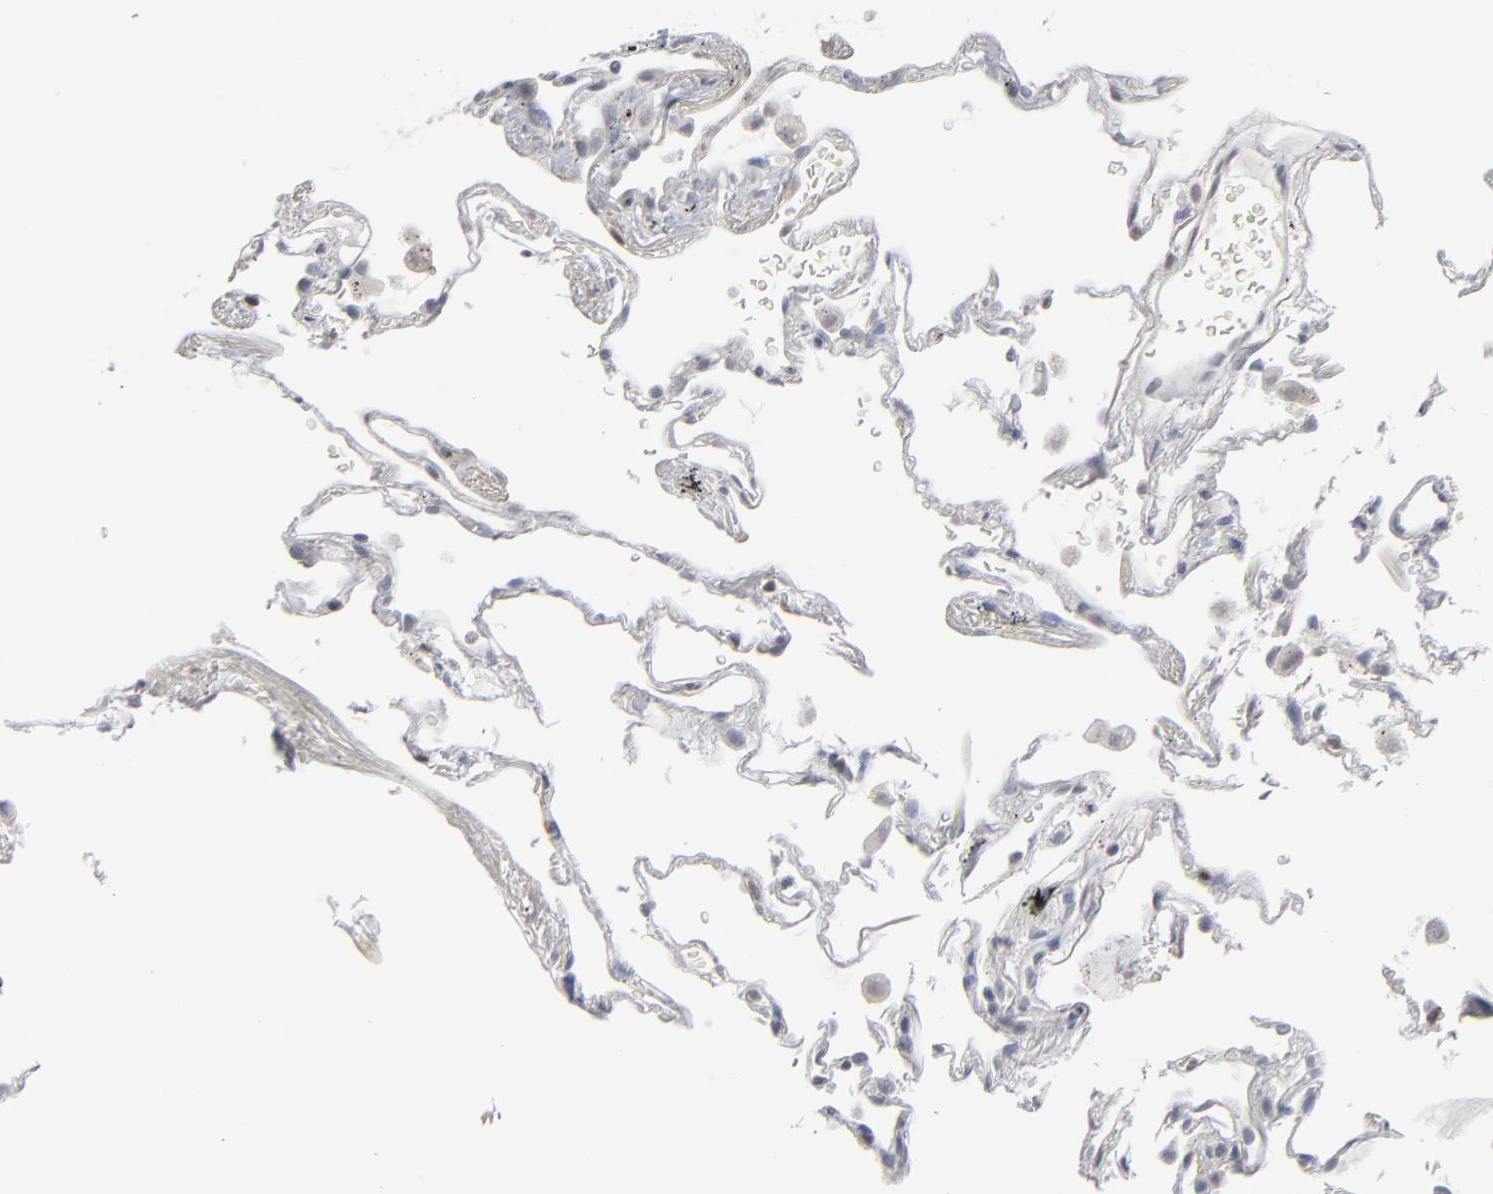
{"staining": {"intensity": "negative", "quantity": "none", "location": "none"}, "tissue": "lung", "cell_type": "Alveolar cells", "image_type": "normal", "snomed": [{"axis": "morphology", "description": "Normal tissue, NOS"}, {"axis": "morphology", "description": "Inflammation, NOS"}, {"axis": "topography", "description": "Lung"}], "caption": "IHC image of benign human lung stained for a protein (brown), which displays no positivity in alveolar cells.", "gene": "STAT4", "patient": {"sex": "male", "age": 69}}